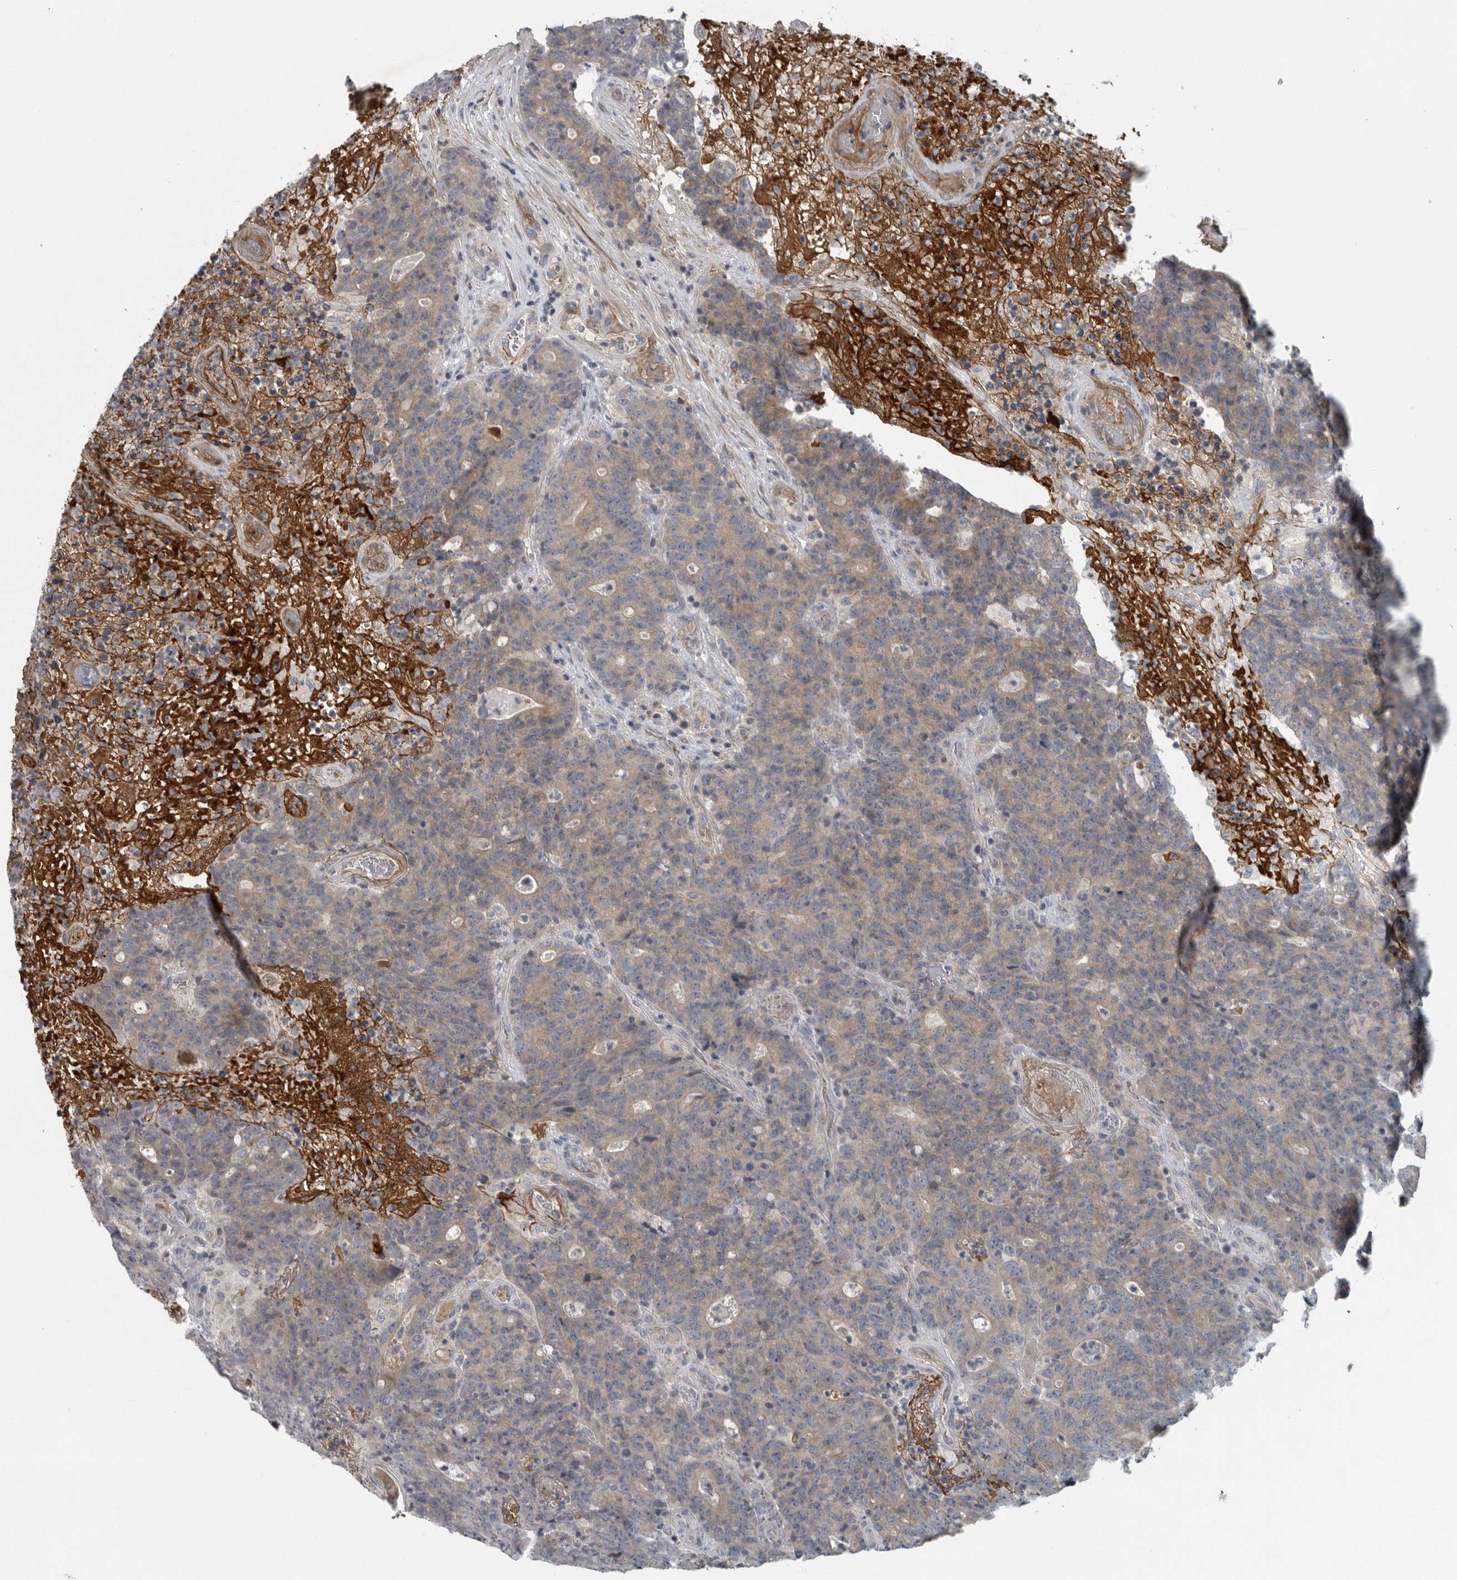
{"staining": {"intensity": "weak", "quantity": ">75%", "location": "cytoplasmic/membranous"}, "tissue": "colorectal cancer", "cell_type": "Tumor cells", "image_type": "cancer", "snomed": [{"axis": "morphology", "description": "Normal tissue, NOS"}, {"axis": "morphology", "description": "Adenocarcinoma, NOS"}, {"axis": "topography", "description": "Colon"}], "caption": "Immunohistochemistry (IHC) of colorectal cancer (adenocarcinoma) reveals low levels of weak cytoplasmic/membranous expression in about >75% of tumor cells.", "gene": "MPP3", "patient": {"sex": "female", "age": 75}}